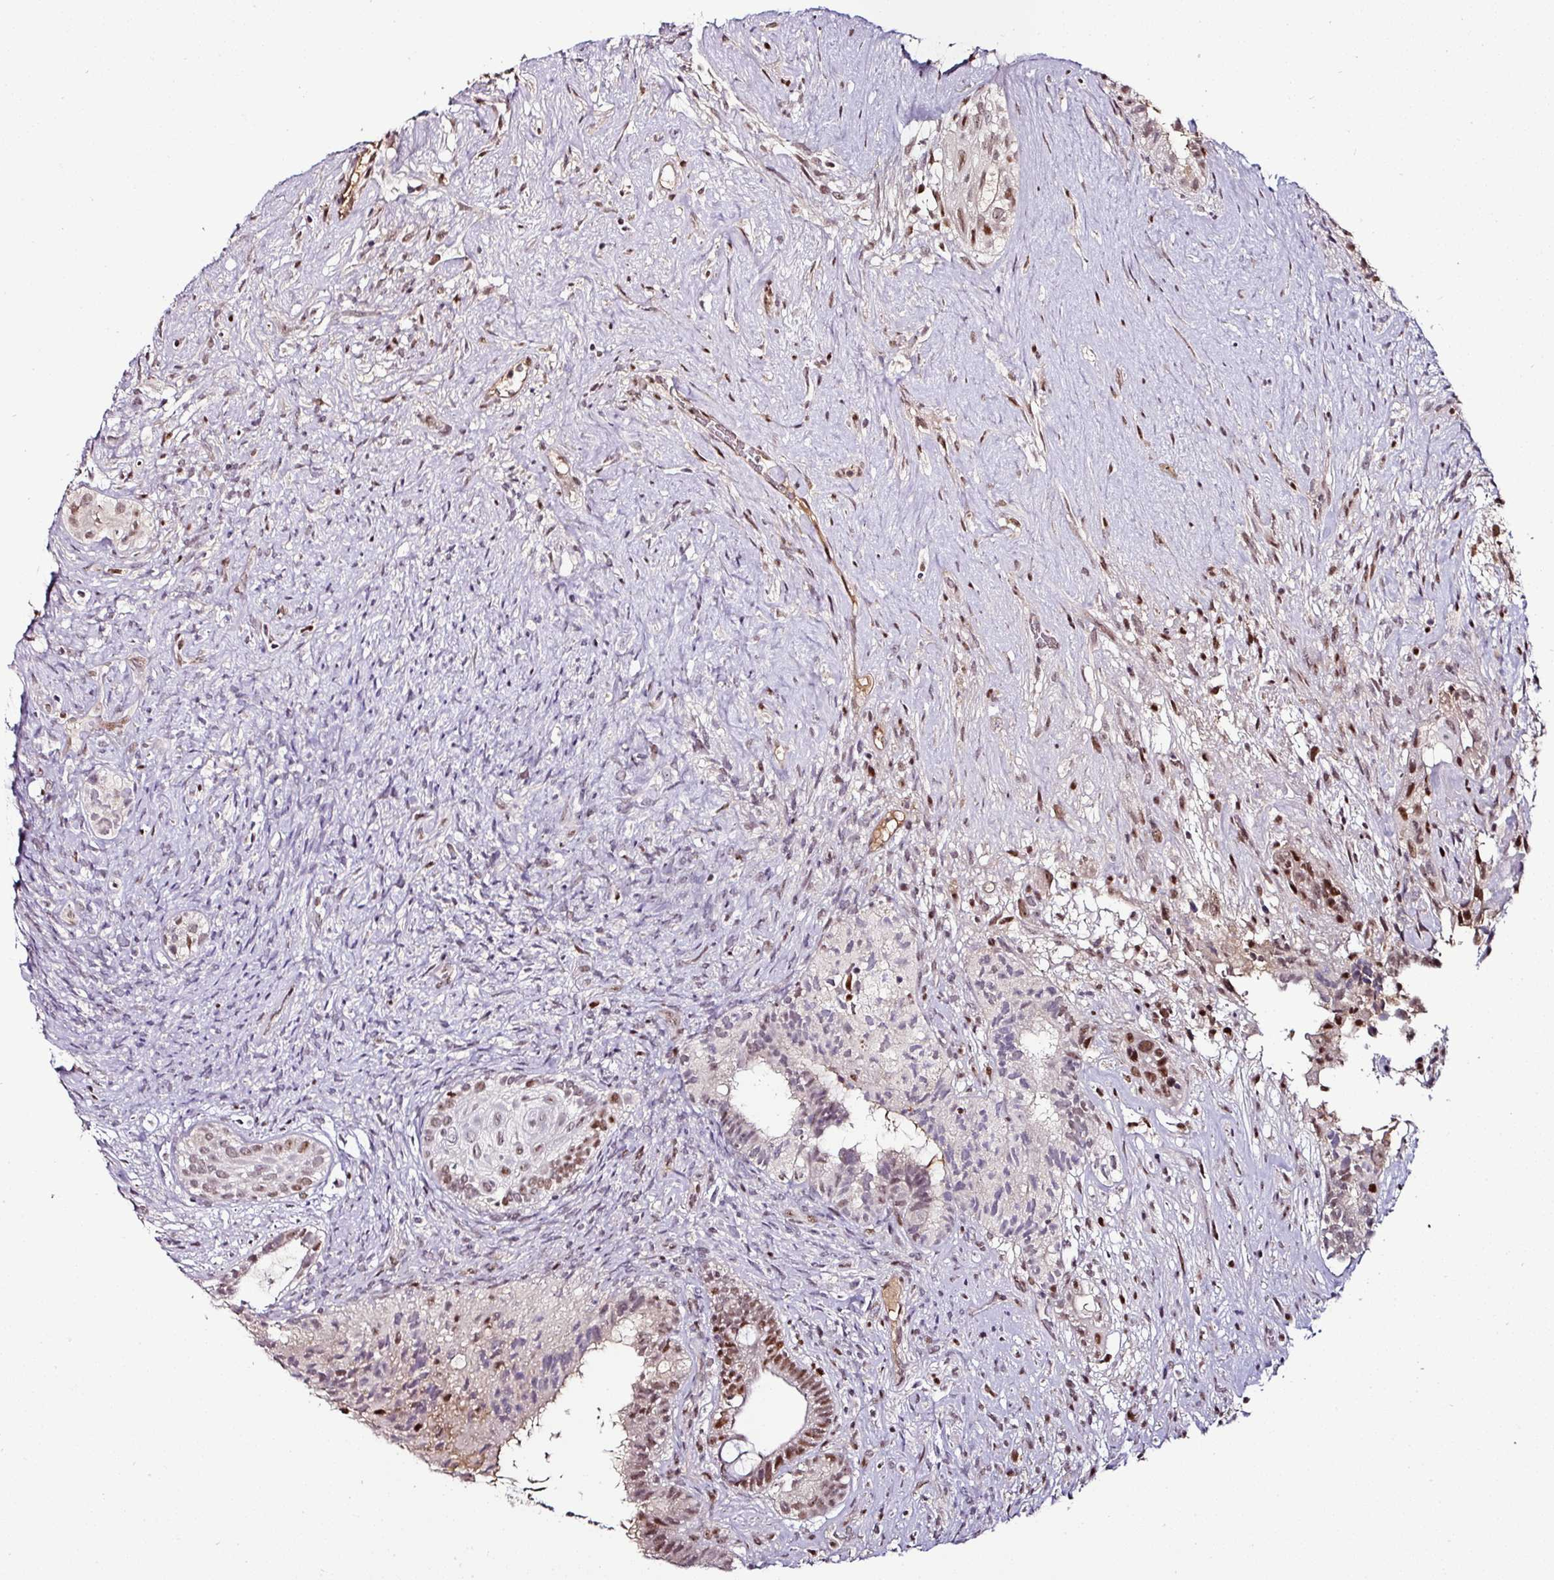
{"staining": {"intensity": "moderate", "quantity": ">75%", "location": "nuclear"}, "tissue": "testis cancer", "cell_type": "Tumor cells", "image_type": "cancer", "snomed": [{"axis": "morphology", "description": "Seminoma, NOS"}, {"axis": "morphology", "description": "Carcinoma, Embryonal, NOS"}, {"axis": "topography", "description": "Testis"}], "caption": "About >75% of tumor cells in human testis cancer reveal moderate nuclear protein expression as visualized by brown immunohistochemical staining.", "gene": "KLF16", "patient": {"sex": "male", "age": 41}}